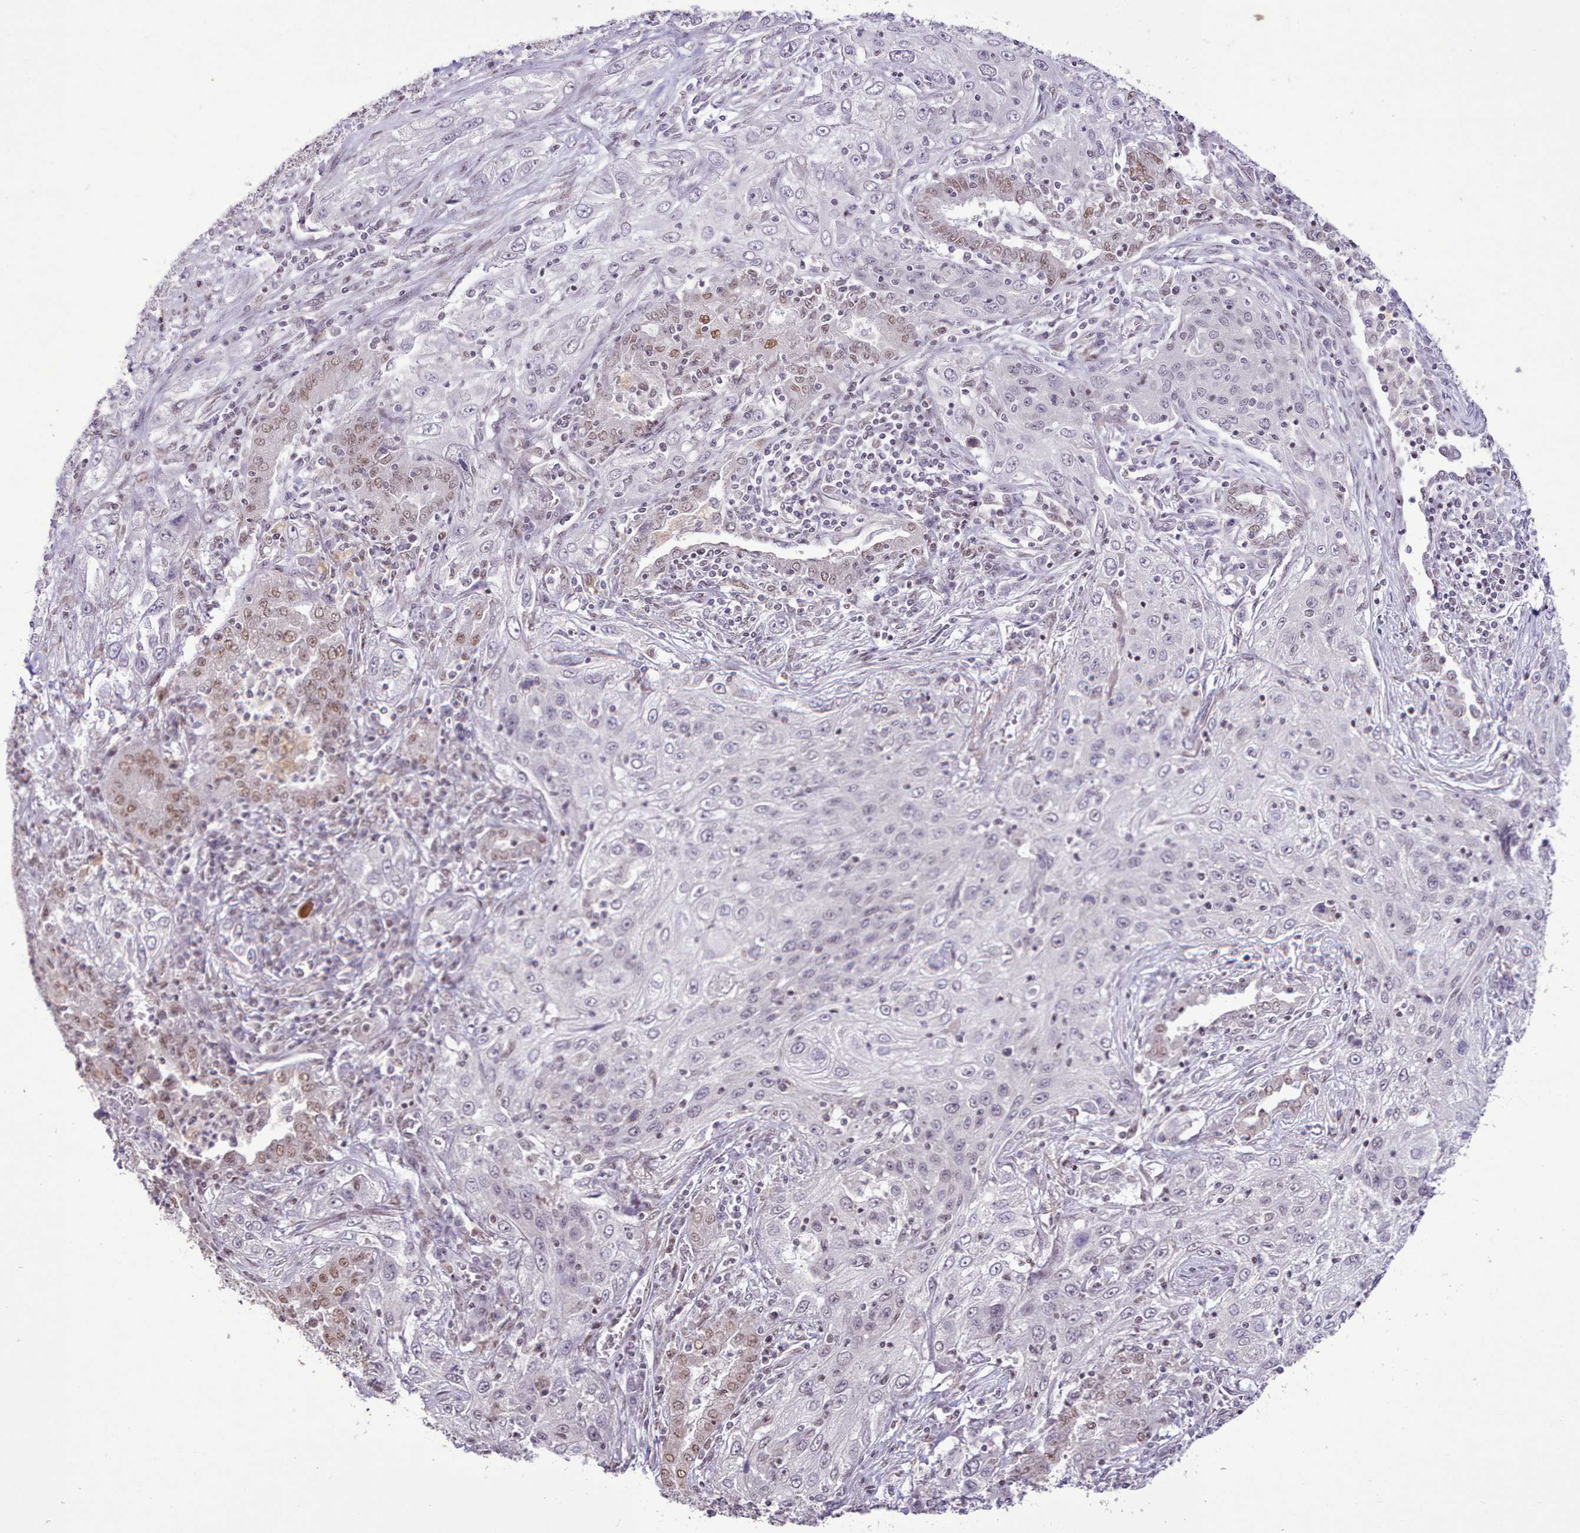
{"staining": {"intensity": "negative", "quantity": "none", "location": "none"}, "tissue": "lung cancer", "cell_type": "Tumor cells", "image_type": "cancer", "snomed": [{"axis": "morphology", "description": "Squamous cell carcinoma, NOS"}, {"axis": "topography", "description": "Lung"}], "caption": "This is an IHC image of lung cancer (squamous cell carcinoma). There is no staining in tumor cells.", "gene": "TAF15", "patient": {"sex": "female", "age": 69}}